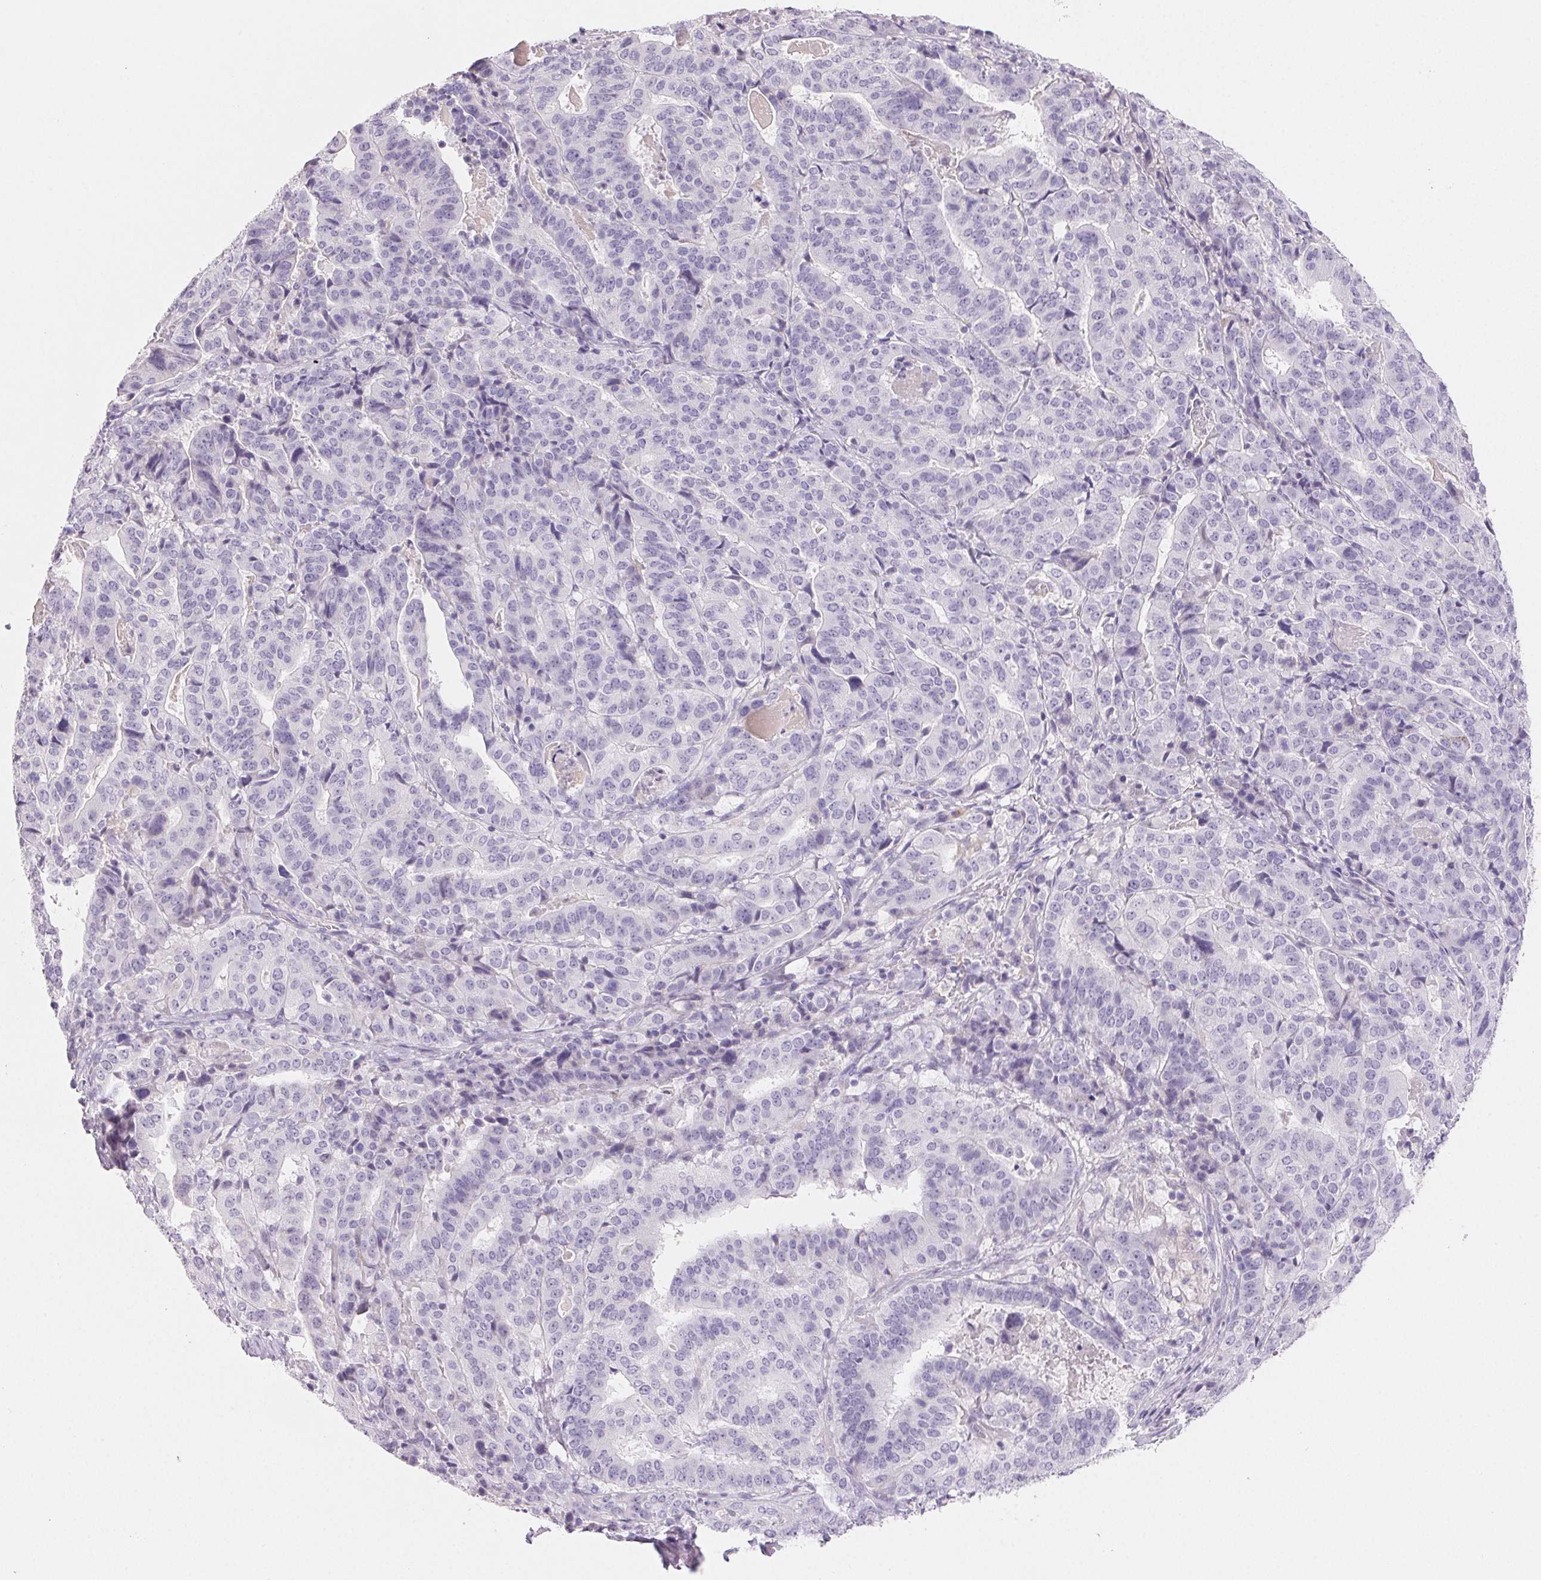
{"staining": {"intensity": "negative", "quantity": "none", "location": "none"}, "tissue": "stomach cancer", "cell_type": "Tumor cells", "image_type": "cancer", "snomed": [{"axis": "morphology", "description": "Adenocarcinoma, NOS"}, {"axis": "topography", "description": "Stomach"}], "caption": "Tumor cells show no significant protein expression in stomach cancer.", "gene": "BPIFB2", "patient": {"sex": "male", "age": 48}}